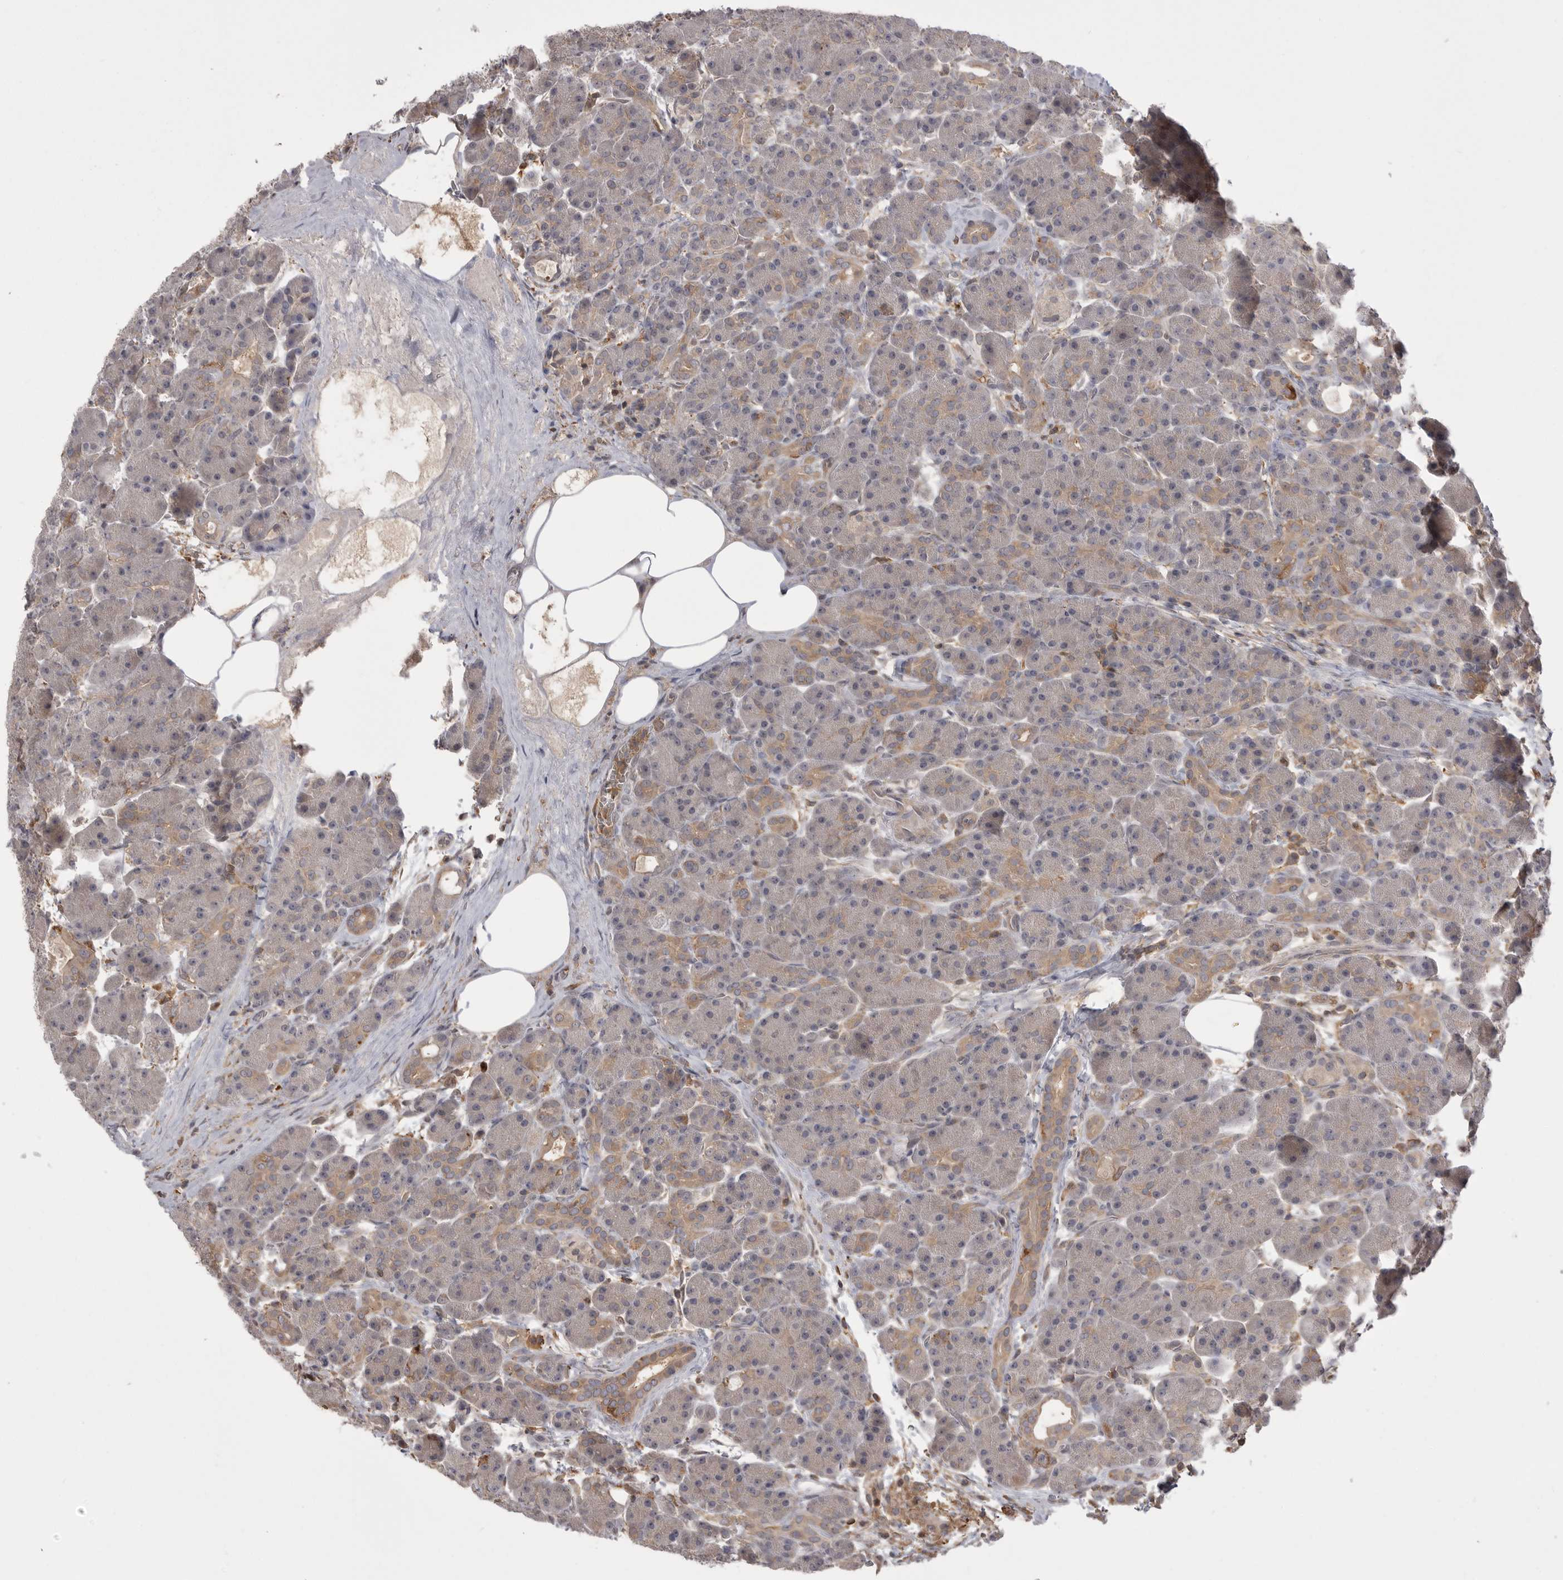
{"staining": {"intensity": "moderate", "quantity": "<25%", "location": "cytoplasmic/membranous"}, "tissue": "pancreas", "cell_type": "Exocrine glandular cells", "image_type": "normal", "snomed": [{"axis": "morphology", "description": "Normal tissue, NOS"}, {"axis": "topography", "description": "Pancreas"}], "caption": "Immunohistochemistry (DAB (3,3'-diaminobenzidine)) staining of benign pancreas reveals moderate cytoplasmic/membranous protein positivity in about <25% of exocrine glandular cells.", "gene": "TOP2A", "patient": {"sex": "male", "age": 63}}